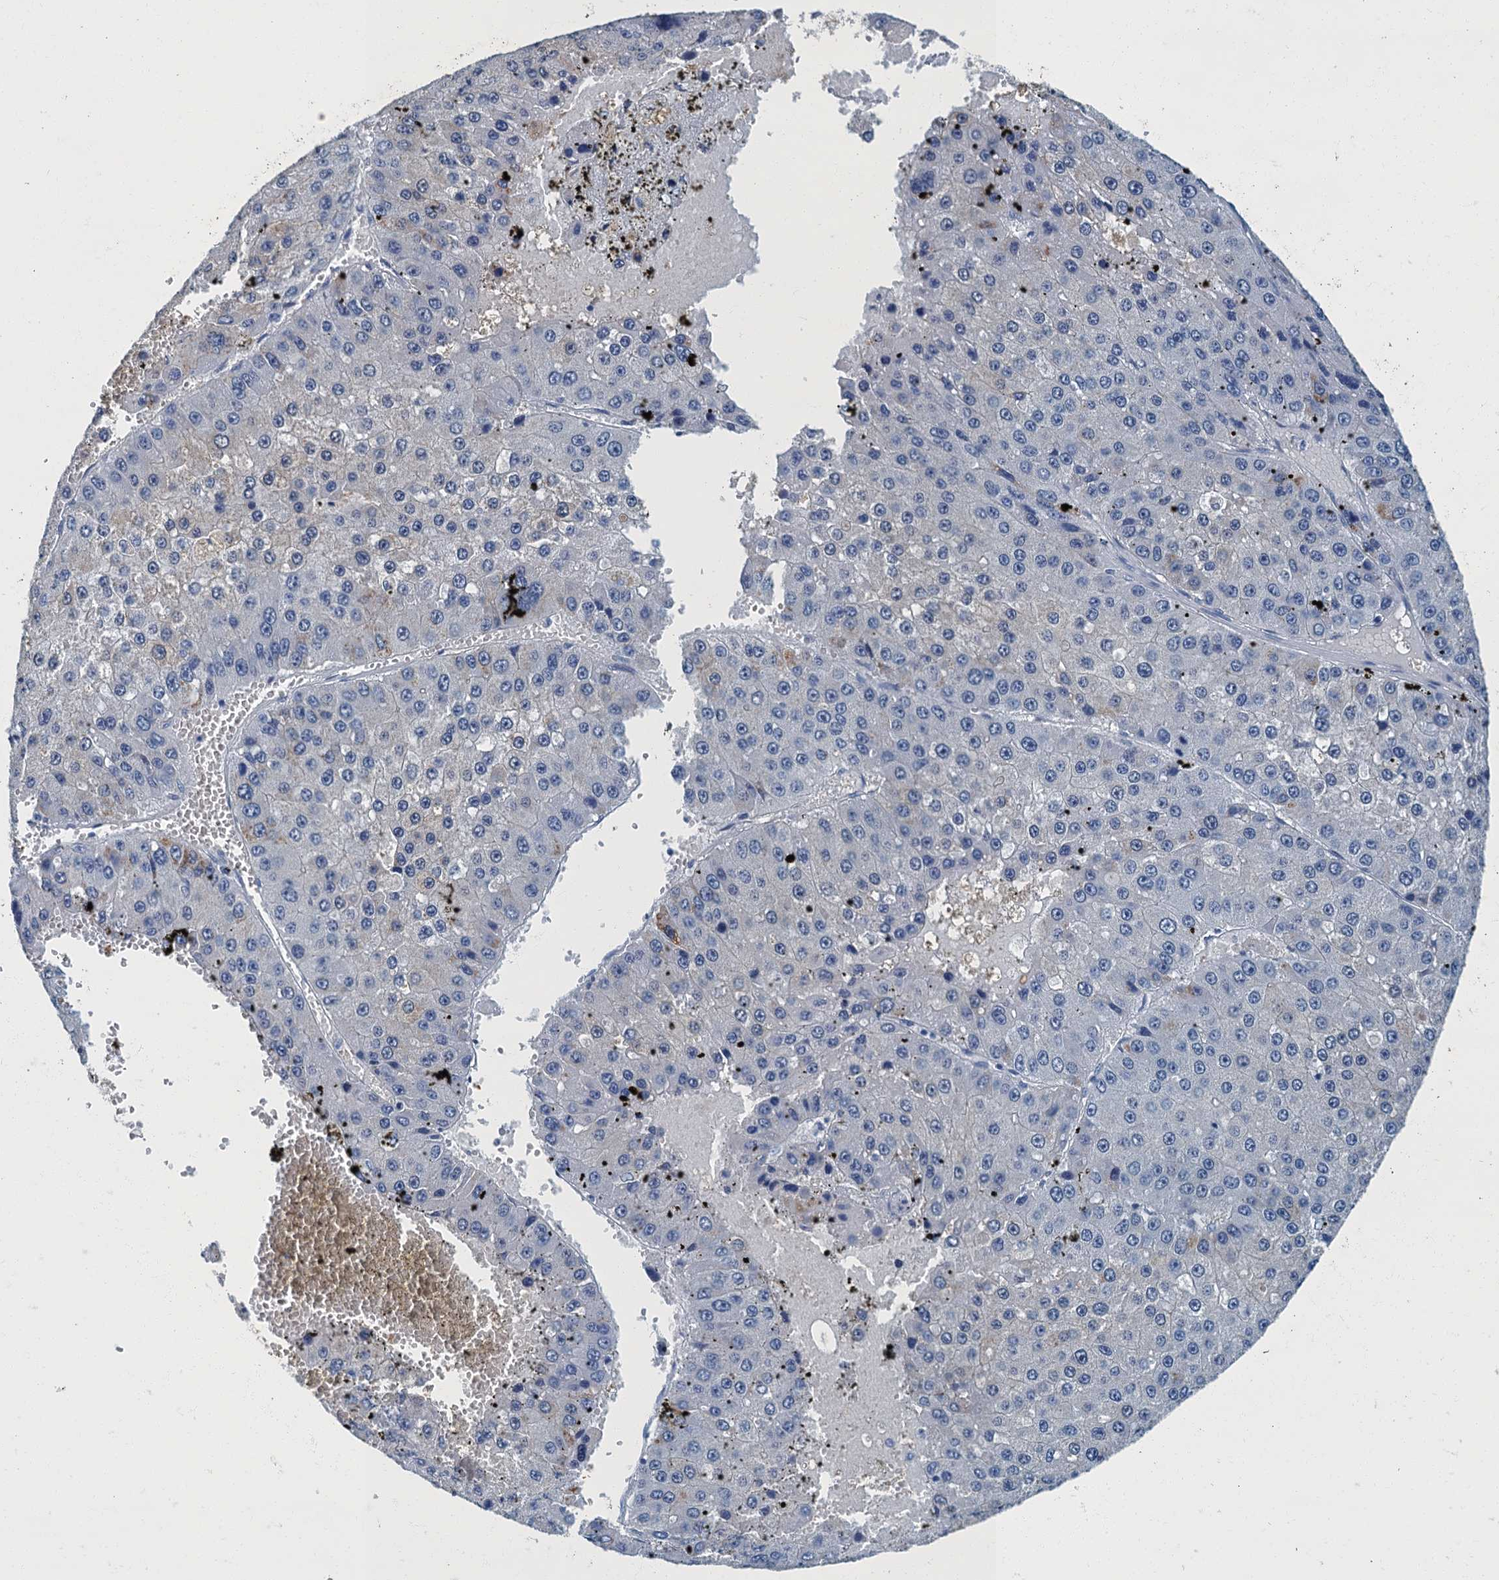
{"staining": {"intensity": "negative", "quantity": "none", "location": "none"}, "tissue": "liver cancer", "cell_type": "Tumor cells", "image_type": "cancer", "snomed": [{"axis": "morphology", "description": "Carcinoma, Hepatocellular, NOS"}, {"axis": "topography", "description": "Liver"}], "caption": "Micrograph shows no significant protein staining in tumor cells of liver hepatocellular carcinoma. (Stains: DAB immunohistochemistry with hematoxylin counter stain, Microscopy: brightfield microscopy at high magnification).", "gene": "GADL1", "patient": {"sex": "female", "age": 73}}